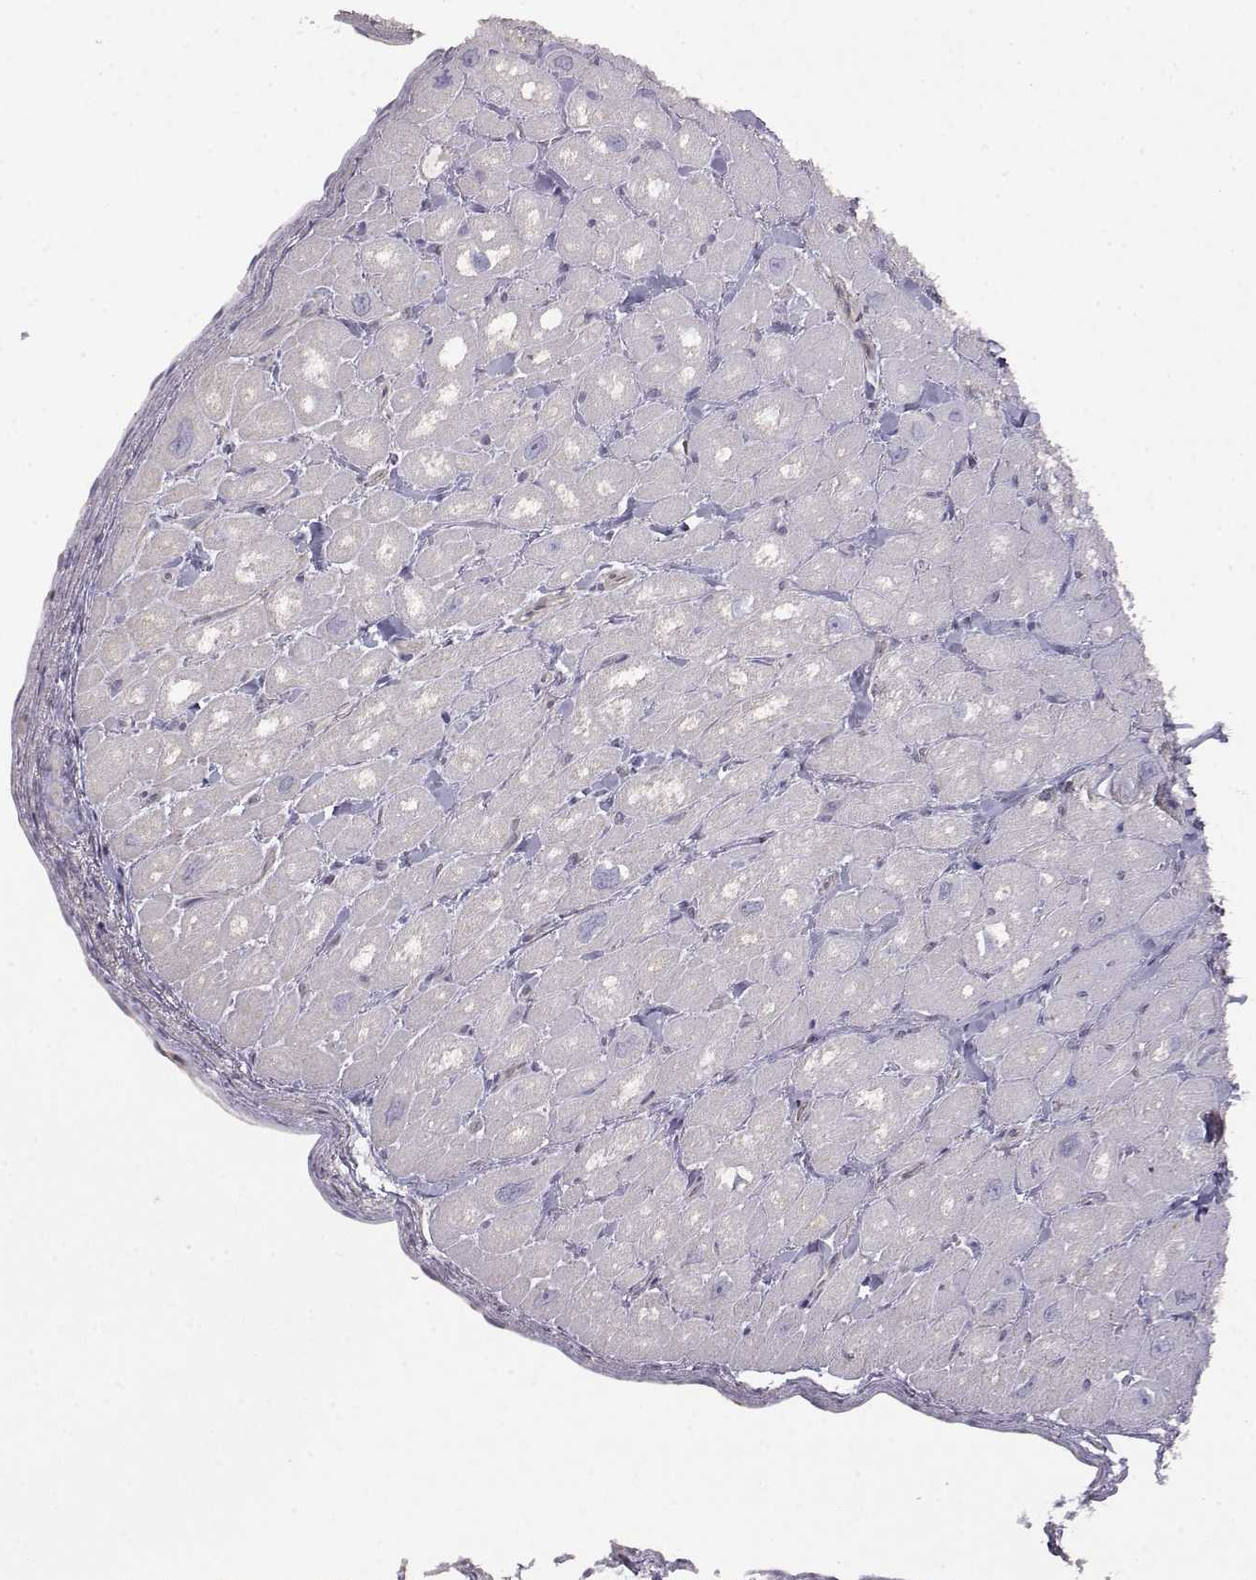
{"staining": {"intensity": "negative", "quantity": "none", "location": "none"}, "tissue": "heart muscle", "cell_type": "Cardiomyocytes", "image_type": "normal", "snomed": [{"axis": "morphology", "description": "Normal tissue, NOS"}, {"axis": "topography", "description": "Heart"}], "caption": "Immunohistochemistry (IHC) photomicrograph of normal heart muscle: human heart muscle stained with DAB shows no significant protein expression in cardiomyocytes.", "gene": "DDC", "patient": {"sex": "male", "age": 60}}